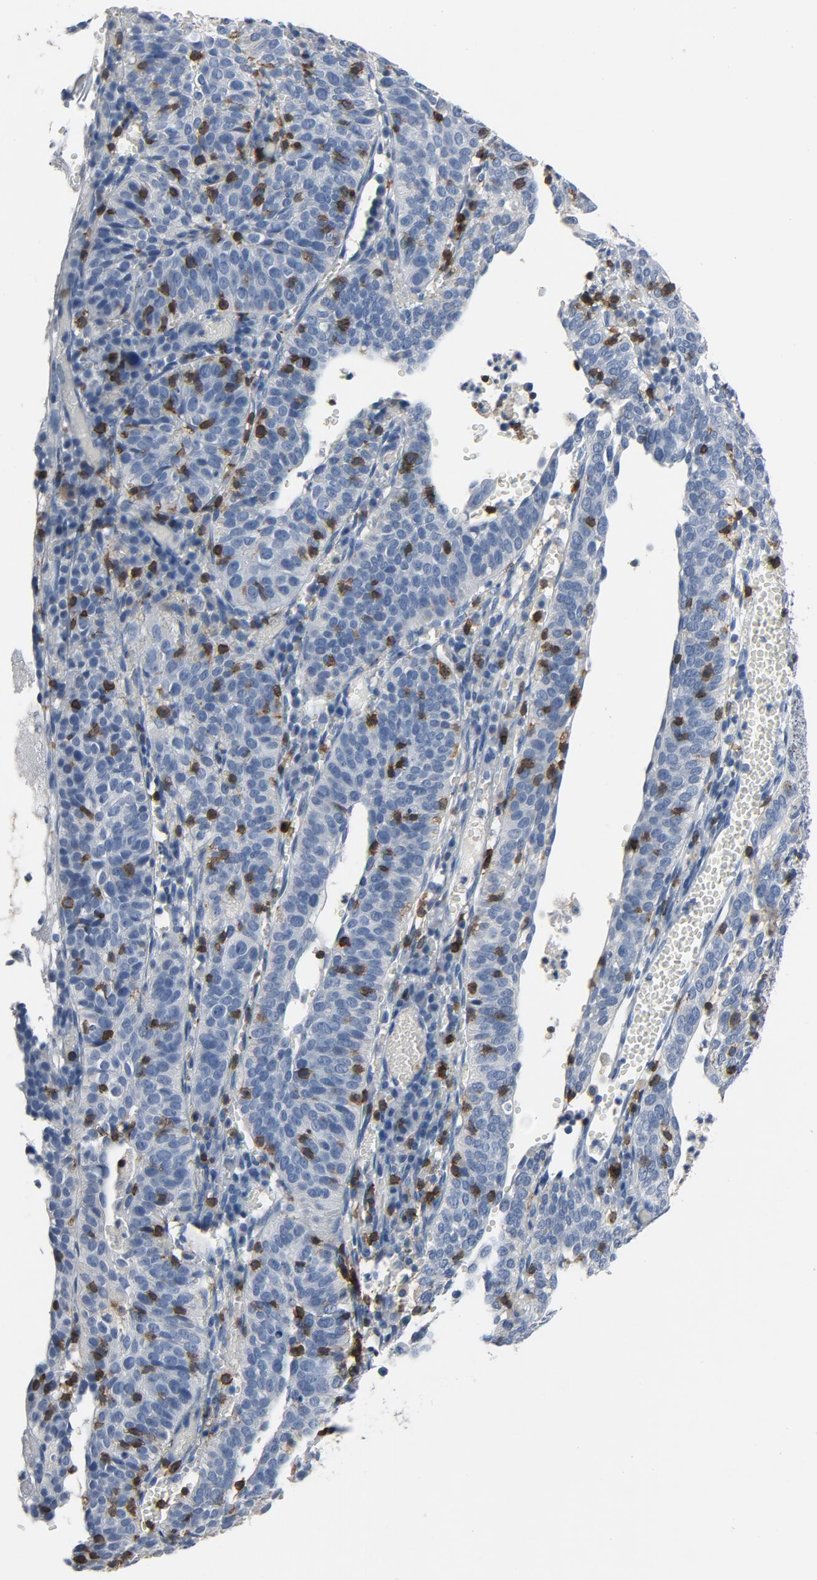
{"staining": {"intensity": "negative", "quantity": "none", "location": "none"}, "tissue": "cervical cancer", "cell_type": "Tumor cells", "image_type": "cancer", "snomed": [{"axis": "morphology", "description": "Squamous cell carcinoma, NOS"}, {"axis": "topography", "description": "Cervix"}], "caption": "Cervical cancer was stained to show a protein in brown. There is no significant positivity in tumor cells.", "gene": "LCK", "patient": {"sex": "female", "age": 39}}